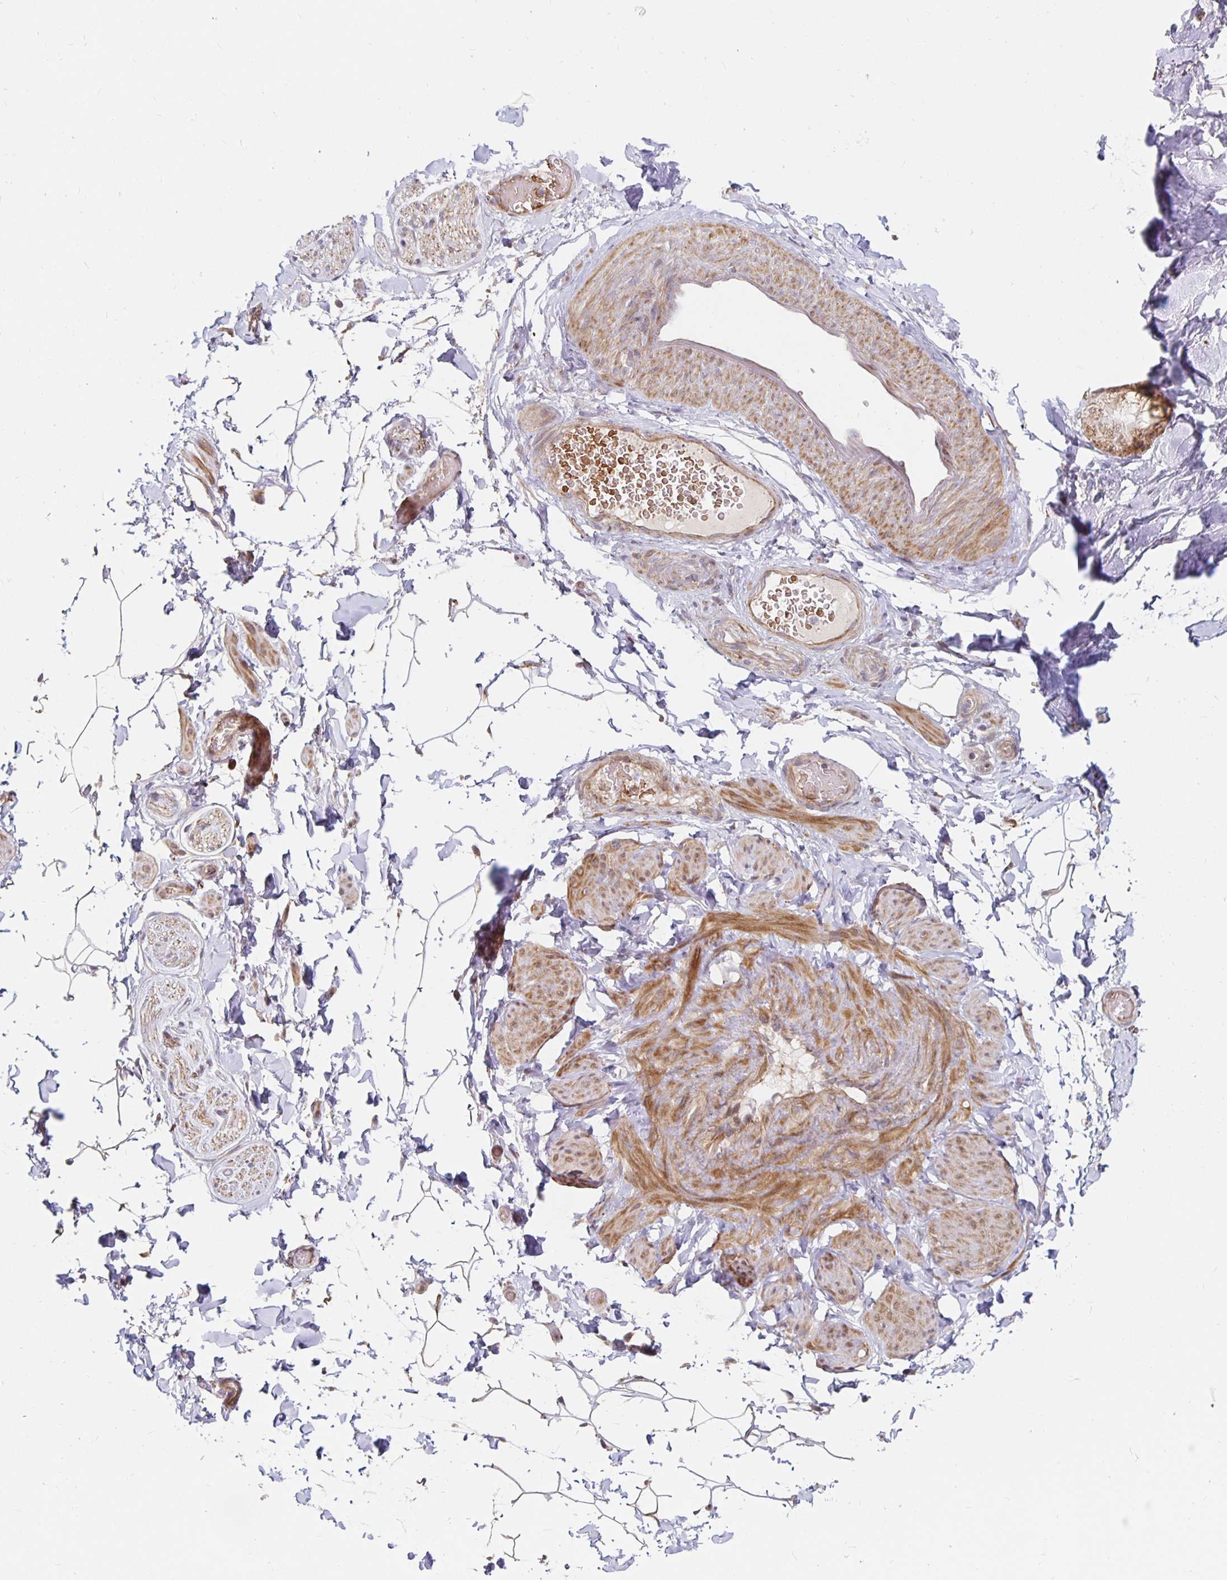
{"staining": {"intensity": "moderate", "quantity": "<25%", "location": "cytoplasmic/membranous"}, "tissue": "adipose tissue", "cell_type": "Adipocytes", "image_type": "normal", "snomed": [{"axis": "morphology", "description": "Normal tissue, NOS"}, {"axis": "topography", "description": "Epididymis"}, {"axis": "topography", "description": "Peripheral nerve tissue"}], "caption": "Adipocytes exhibit low levels of moderate cytoplasmic/membranous positivity in approximately <25% of cells in benign adipose tissue. (IHC, brightfield microscopy, high magnification).", "gene": "MRPL28", "patient": {"sex": "male", "age": 32}}